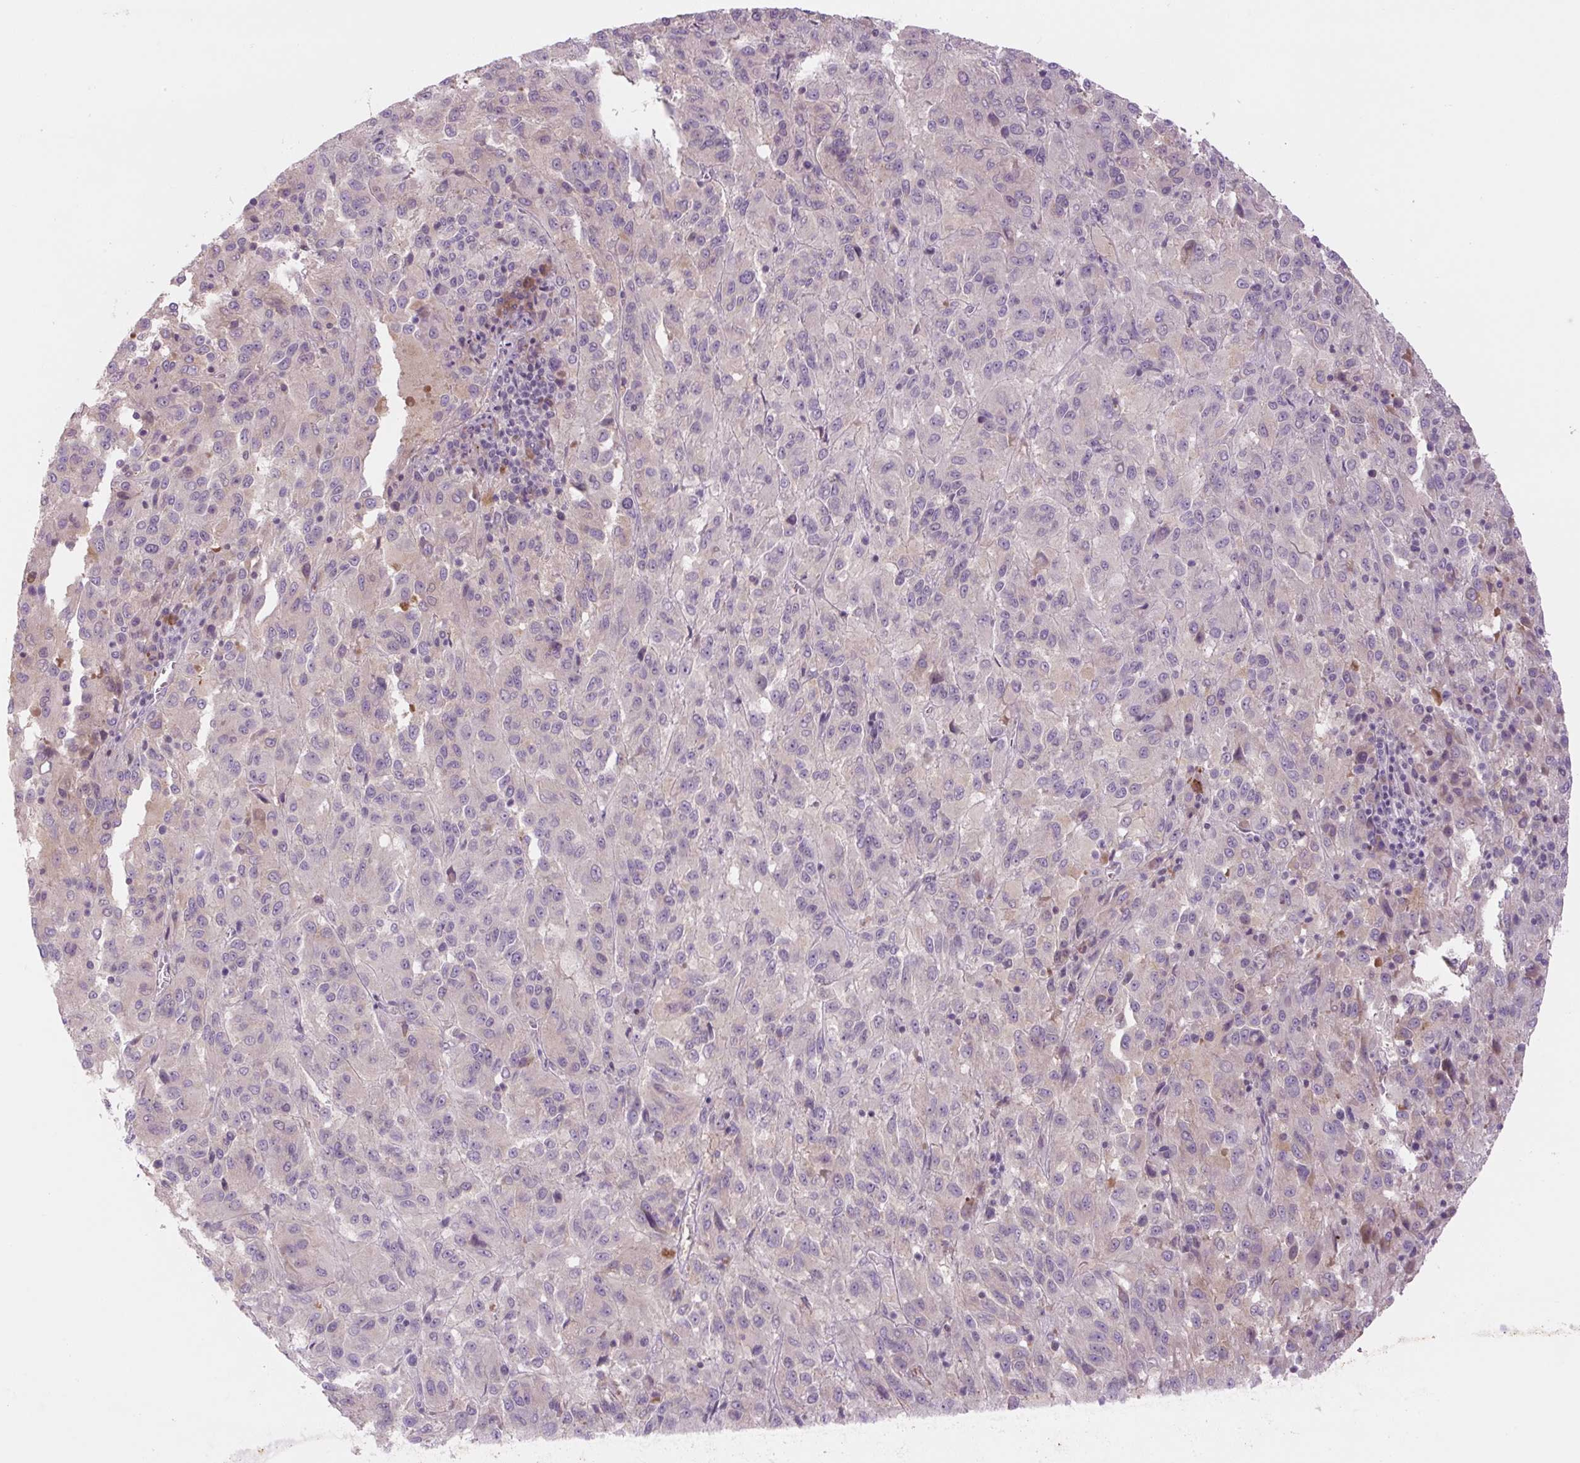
{"staining": {"intensity": "negative", "quantity": "none", "location": "none"}, "tissue": "melanoma", "cell_type": "Tumor cells", "image_type": "cancer", "snomed": [{"axis": "morphology", "description": "Malignant melanoma, Metastatic site"}, {"axis": "topography", "description": "Lung"}], "caption": "Human malignant melanoma (metastatic site) stained for a protein using immunohistochemistry demonstrates no expression in tumor cells.", "gene": "TMEM100", "patient": {"sex": "male", "age": 64}}